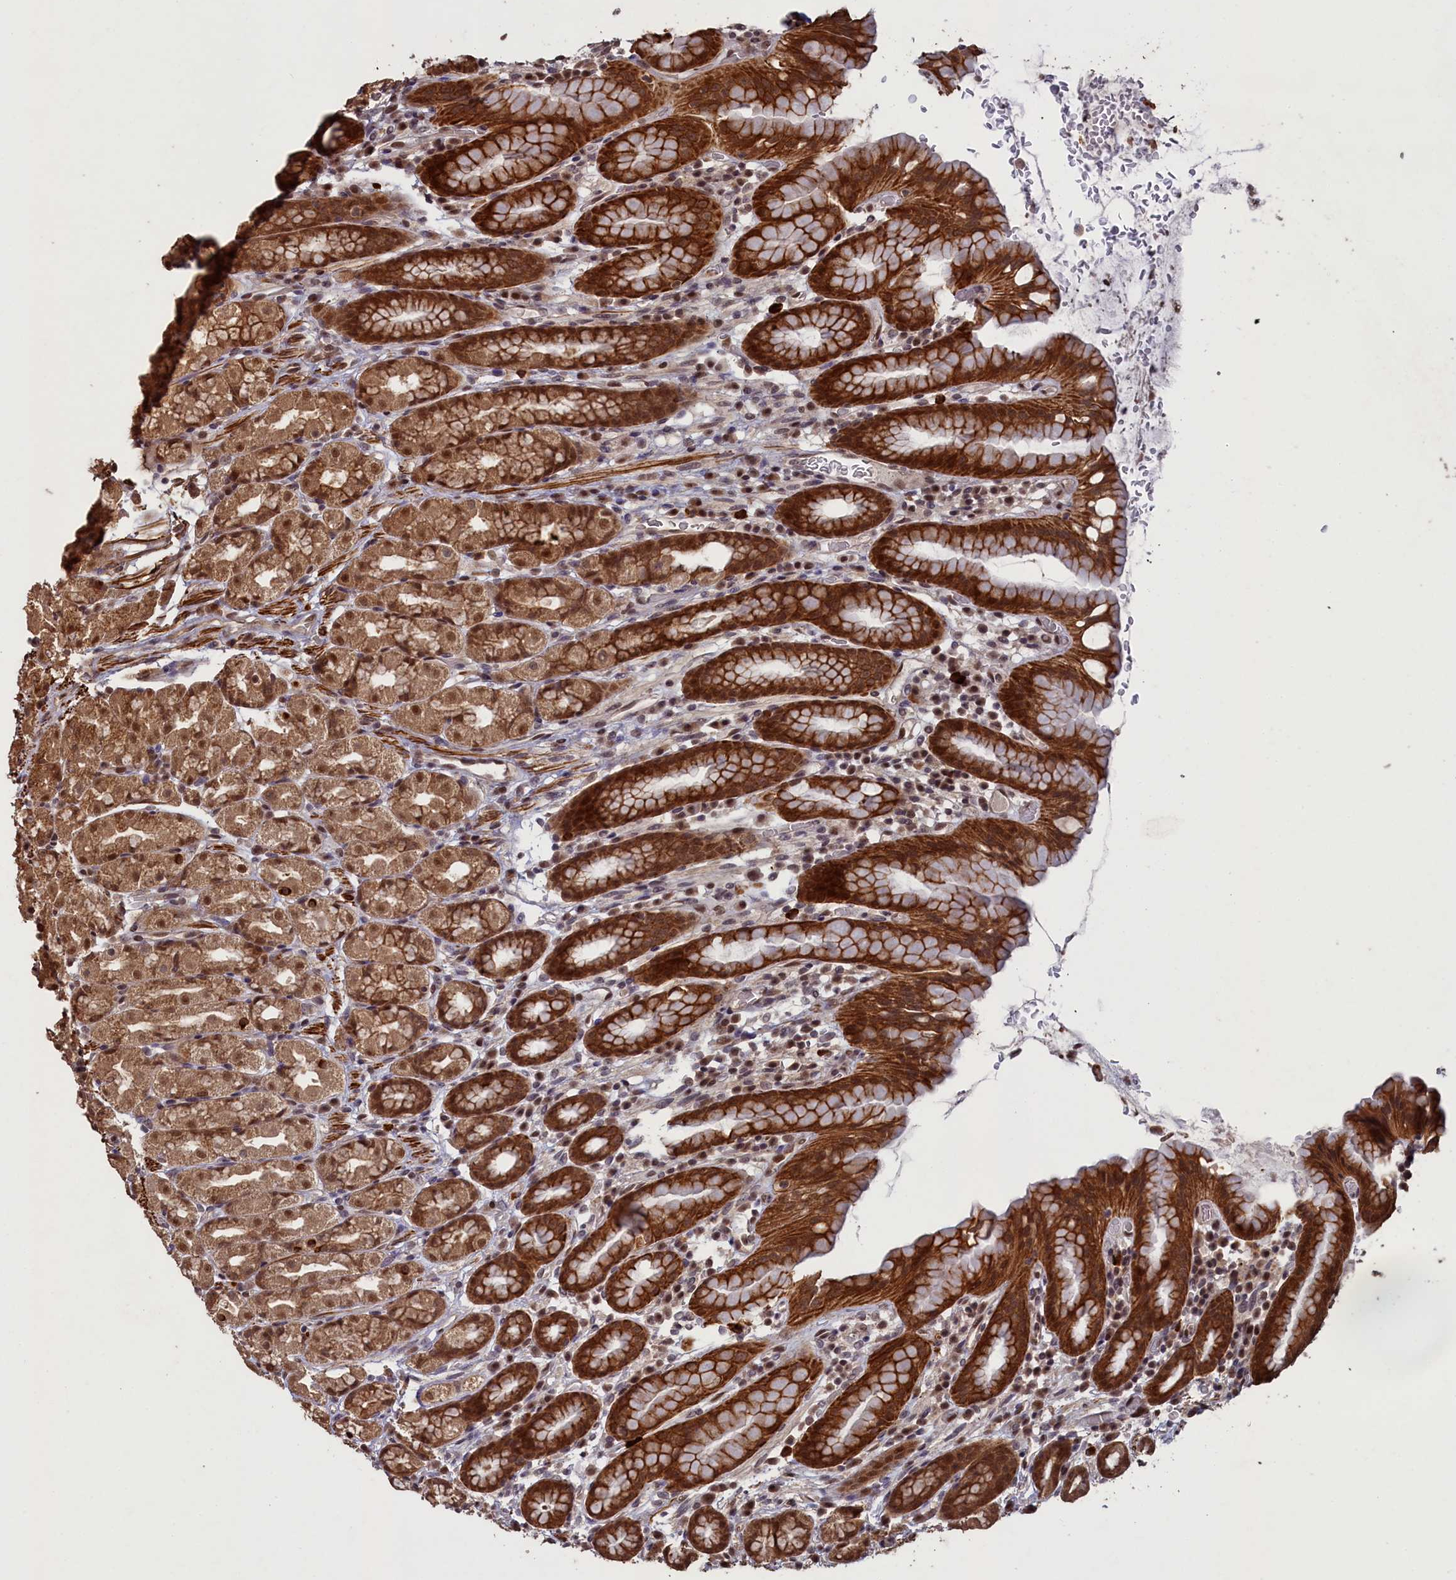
{"staining": {"intensity": "strong", "quantity": ">75%", "location": "cytoplasmic/membranous,nuclear"}, "tissue": "stomach", "cell_type": "Glandular cells", "image_type": "normal", "snomed": [{"axis": "morphology", "description": "Normal tissue, NOS"}, {"axis": "topography", "description": "Stomach, upper"}, {"axis": "topography", "description": "Stomach, lower"}, {"axis": "topography", "description": "Small intestine"}], "caption": "Immunohistochemical staining of normal human stomach displays high levels of strong cytoplasmic/membranous,nuclear positivity in approximately >75% of glandular cells. The protein of interest is stained brown, and the nuclei are stained in blue (DAB (3,3'-diaminobenzidine) IHC with brightfield microscopy, high magnification).", "gene": "NAE1", "patient": {"sex": "male", "age": 68}}